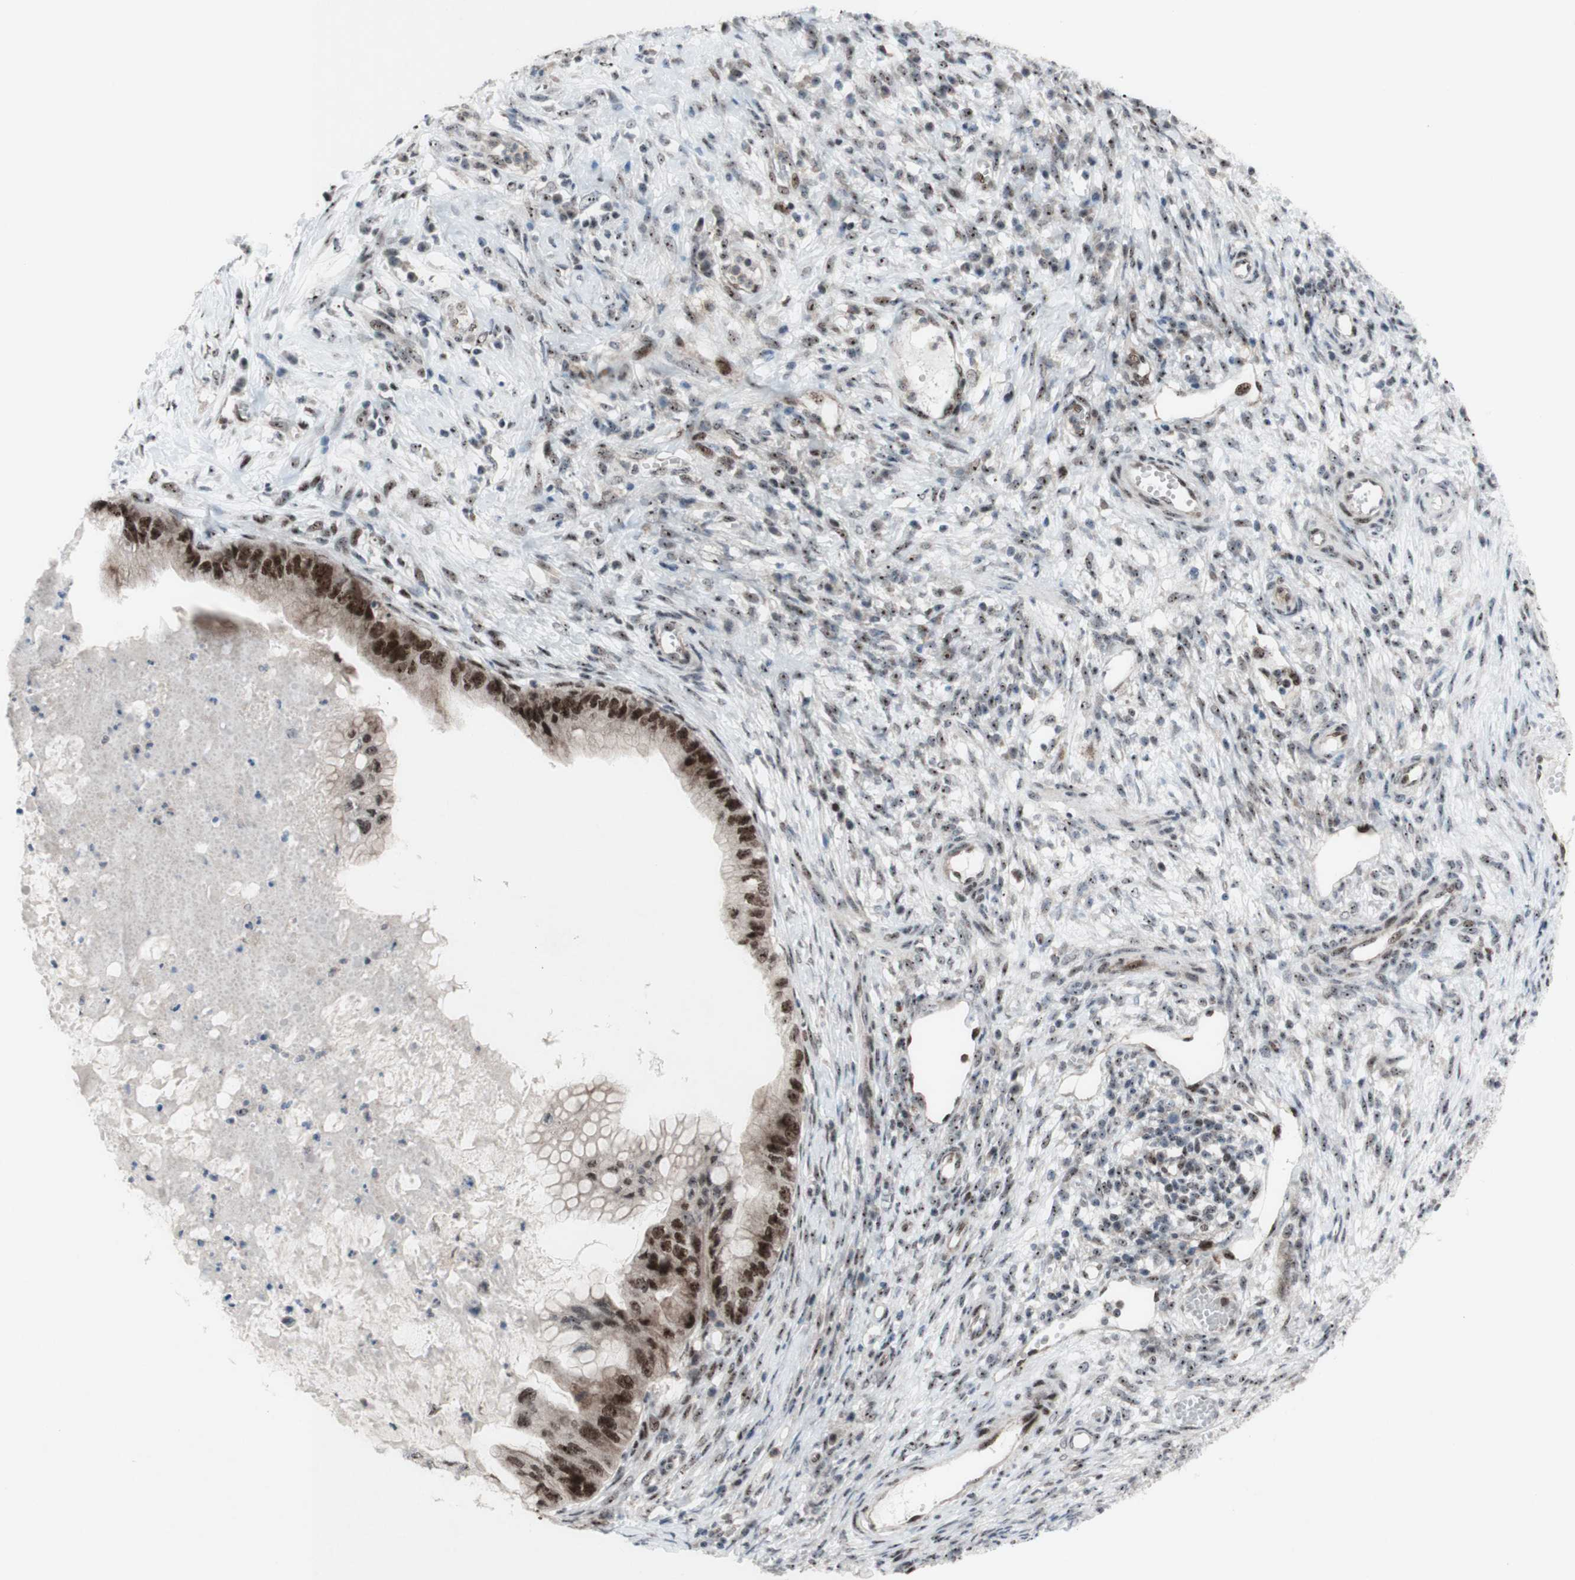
{"staining": {"intensity": "moderate", "quantity": ">75%", "location": "nuclear"}, "tissue": "ovarian cancer", "cell_type": "Tumor cells", "image_type": "cancer", "snomed": [{"axis": "morphology", "description": "Cystadenocarcinoma, mucinous, NOS"}, {"axis": "topography", "description": "Ovary"}], "caption": "Human ovarian mucinous cystadenocarcinoma stained with a brown dye exhibits moderate nuclear positive positivity in approximately >75% of tumor cells.", "gene": "POLR1A", "patient": {"sex": "female", "age": 80}}